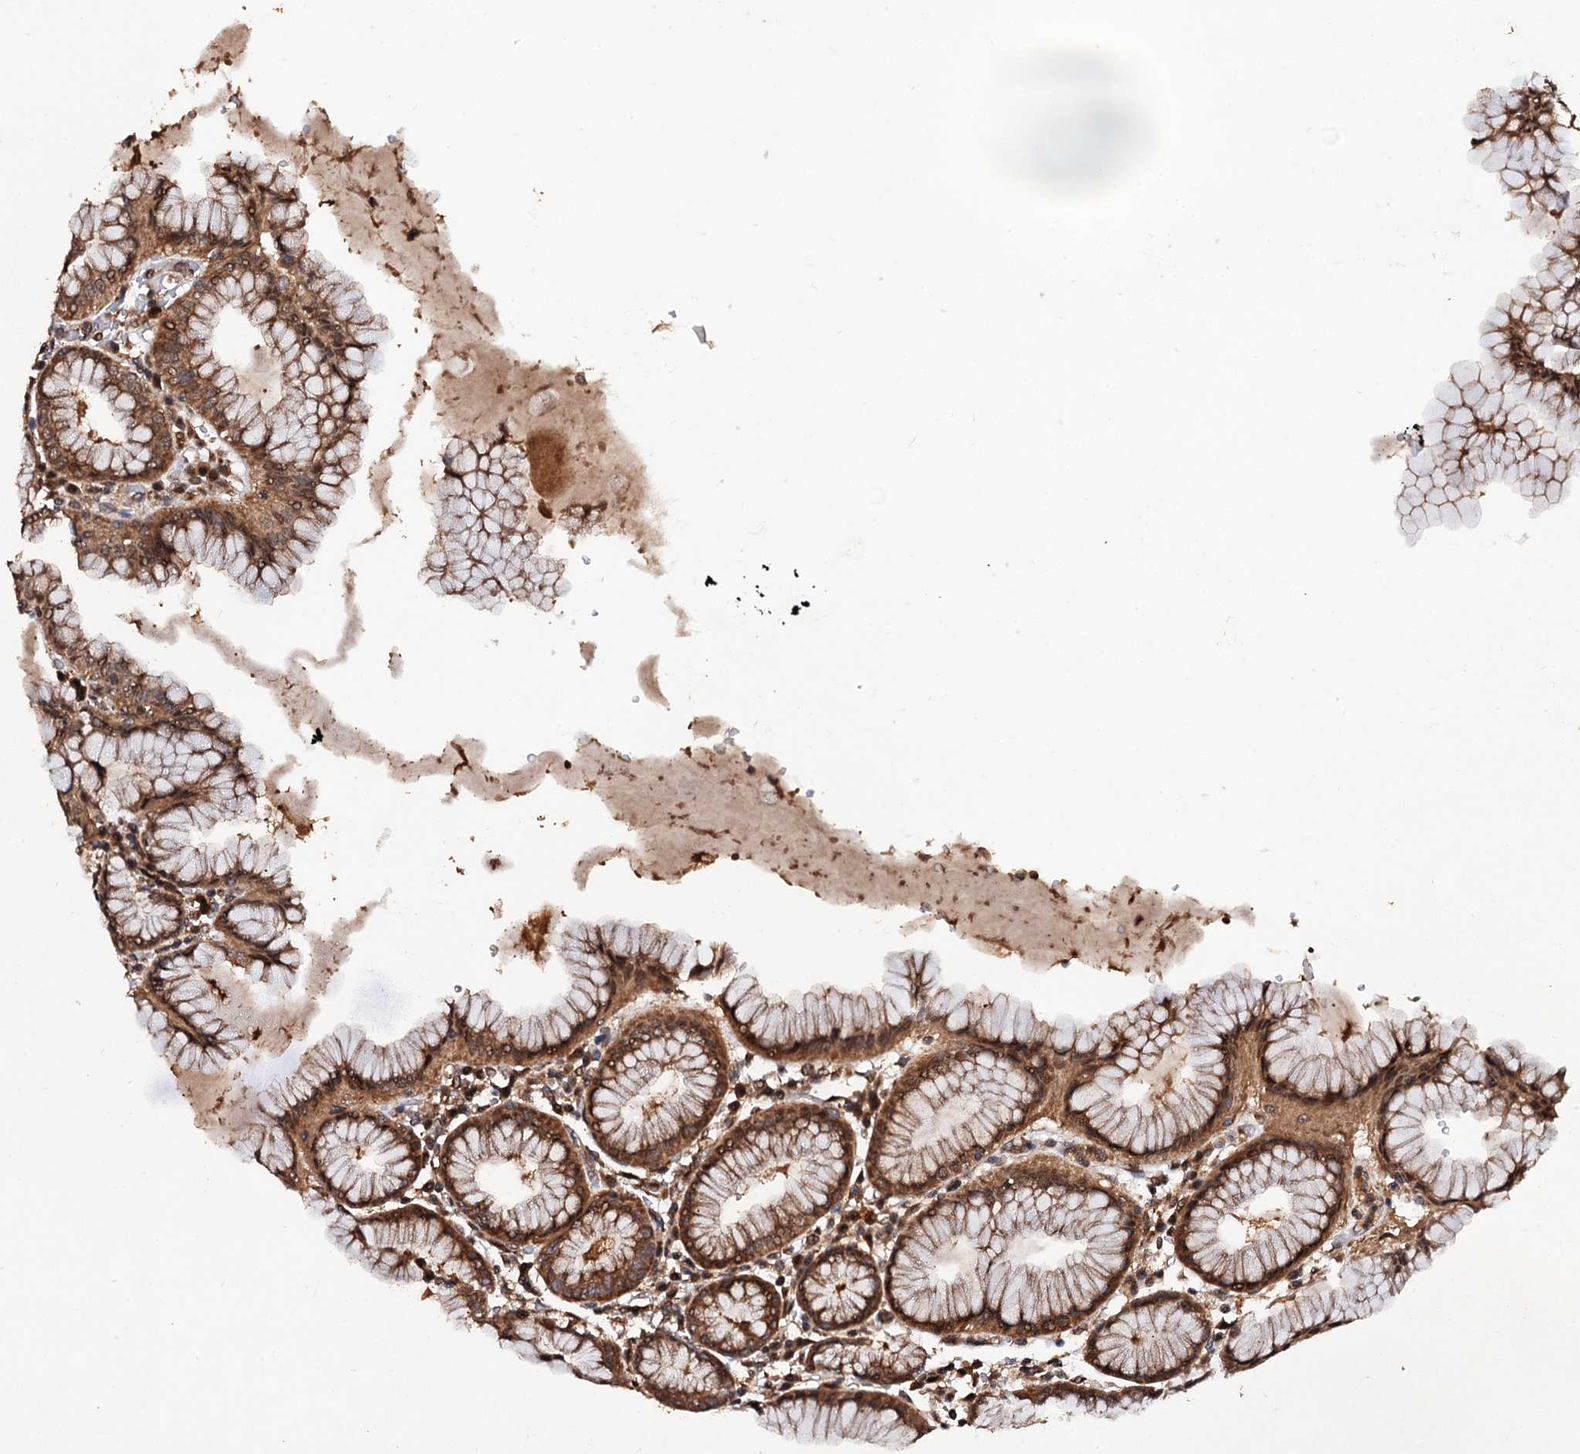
{"staining": {"intensity": "moderate", "quantity": ">75%", "location": "cytoplasmic/membranous"}, "tissue": "stomach", "cell_type": "Glandular cells", "image_type": "normal", "snomed": [{"axis": "morphology", "description": "Normal tissue, NOS"}, {"axis": "topography", "description": "Stomach"}, {"axis": "topography", "description": "Stomach, lower"}], "caption": "The photomicrograph shows immunohistochemical staining of benign stomach. There is moderate cytoplasmic/membranous staining is identified in about >75% of glandular cells. Nuclei are stained in blue.", "gene": "MIER2", "patient": {"sex": "female", "age": 56}}